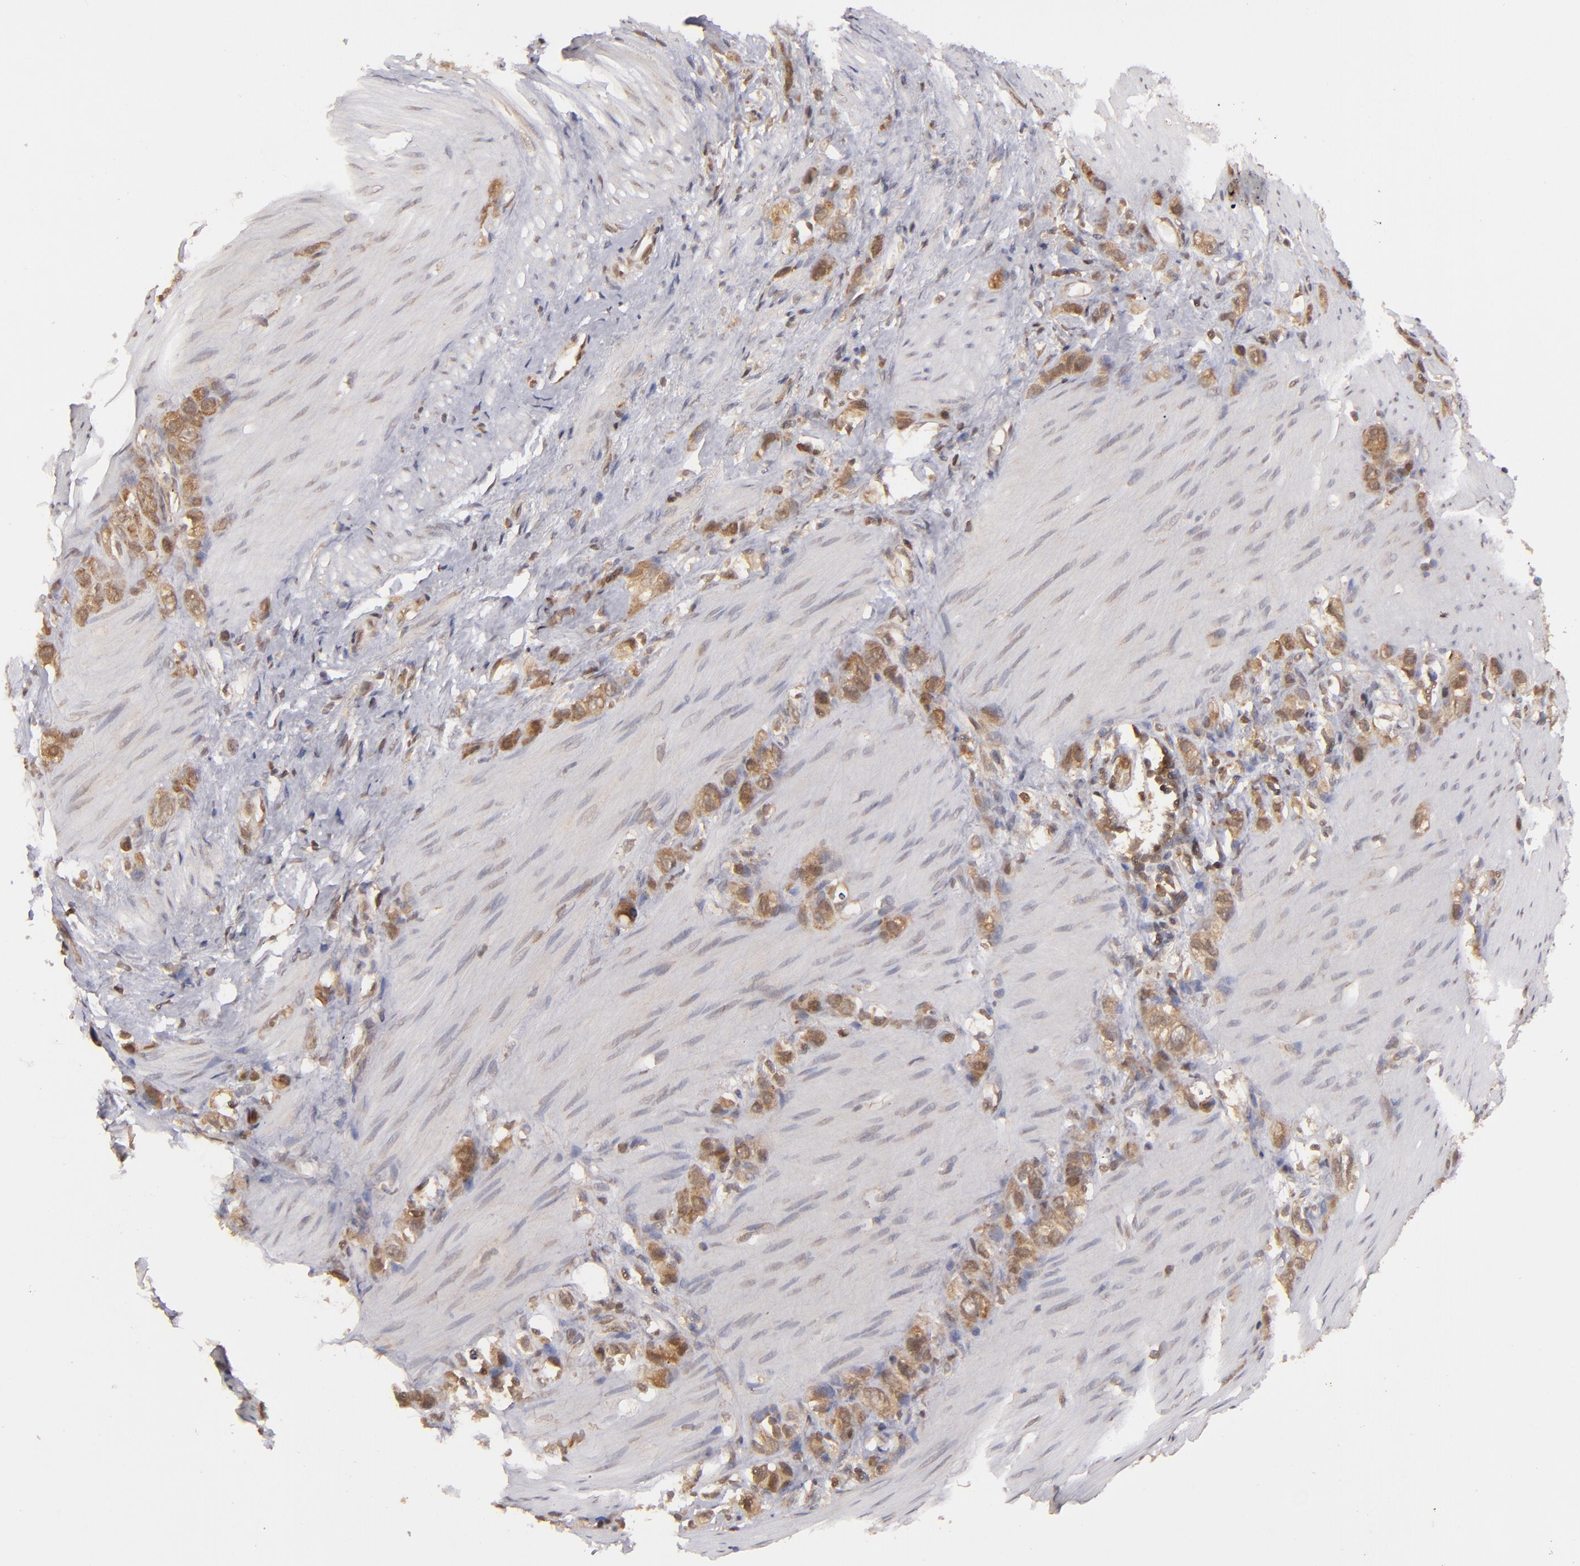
{"staining": {"intensity": "moderate", "quantity": ">75%", "location": "cytoplasmic/membranous"}, "tissue": "stomach cancer", "cell_type": "Tumor cells", "image_type": "cancer", "snomed": [{"axis": "morphology", "description": "Normal tissue, NOS"}, {"axis": "morphology", "description": "Adenocarcinoma, NOS"}, {"axis": "morphology", "description": "Adenocarcinoma, High grade"}, {"axis": "topography", "description": "Stomach, upper"}, {"axis": "topography", "description": "Stomach"}], "caption": "Approximately >75% of tumor cells in adenocarcinoma (stomach) reveal moderate cytoplasmic/membranous protein expression as visualized by brown immunohistochemical staining.", "gene": "MAPK3", "patient": {"sex": "female", "age": 65}}